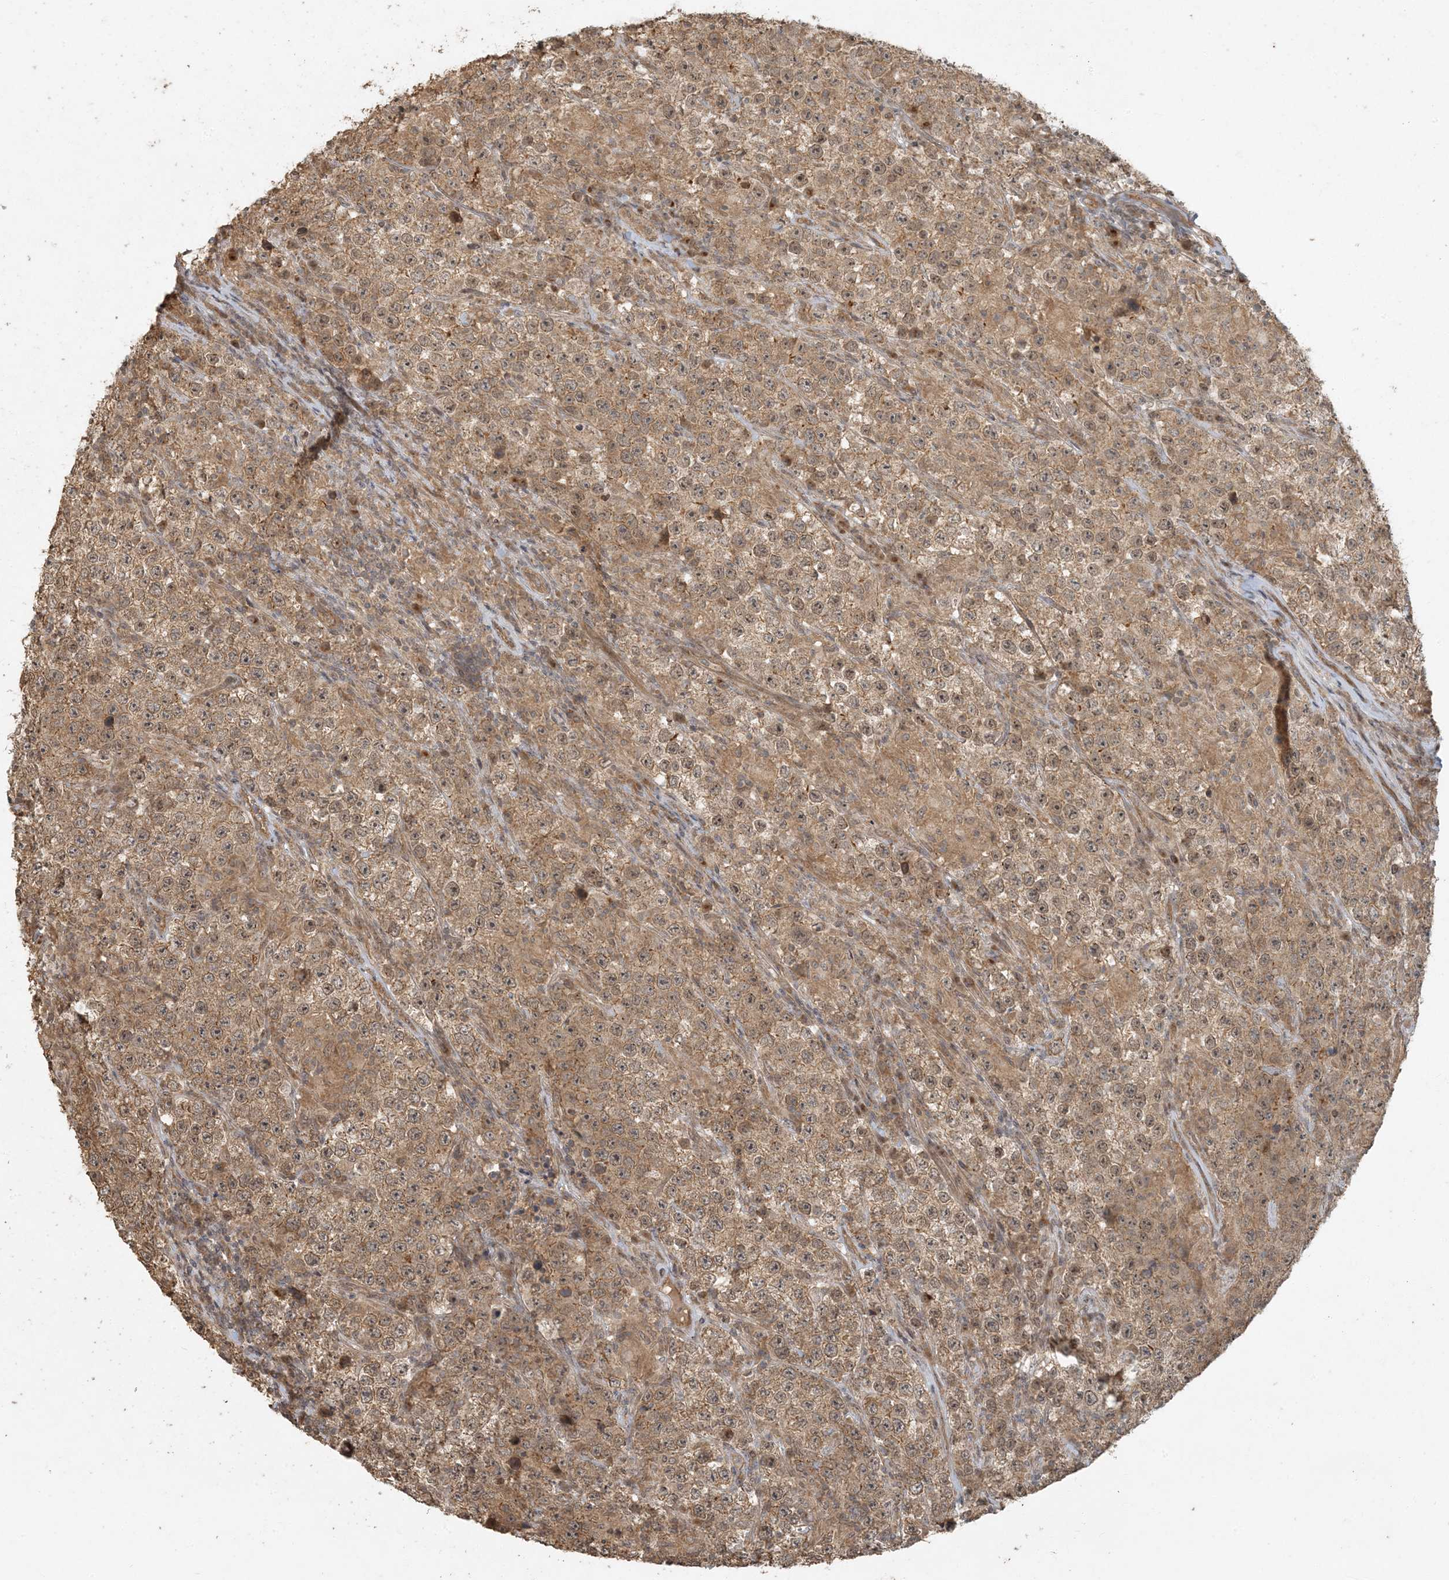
{"staining": {"intensity": "moderate", "quantity": ">75%", "location": "cytoplasmic/membranous,nuclear"}, "tissue": "testis cancer", "cell_type": "Tumor cells", "image_type": "cancer", "snomed": [{"axis": "morphology", "description": "Normal tissue, NOS"}, {"axis": "morphology", "description": "Urothelial carcinoma, High grade"}, {"axis": "morphology", "description": "Seminoma, NOS"}, {"axis": "morphology", "description": "Carcinoma, Embryonal, NOS"}, {"axis": "topography", "description": "Urinary bladder"}, {"axis": "topography", "description": "Testis"}], "caption": "Seminoma (testis) tissue displays moderate cytoplasmic/membranous and nuclear positivity in about >75% of tumor cells, visualized by immunohistochemistry.", "gene": "AK9", "patient": {"sex": "male", "age": 41}}